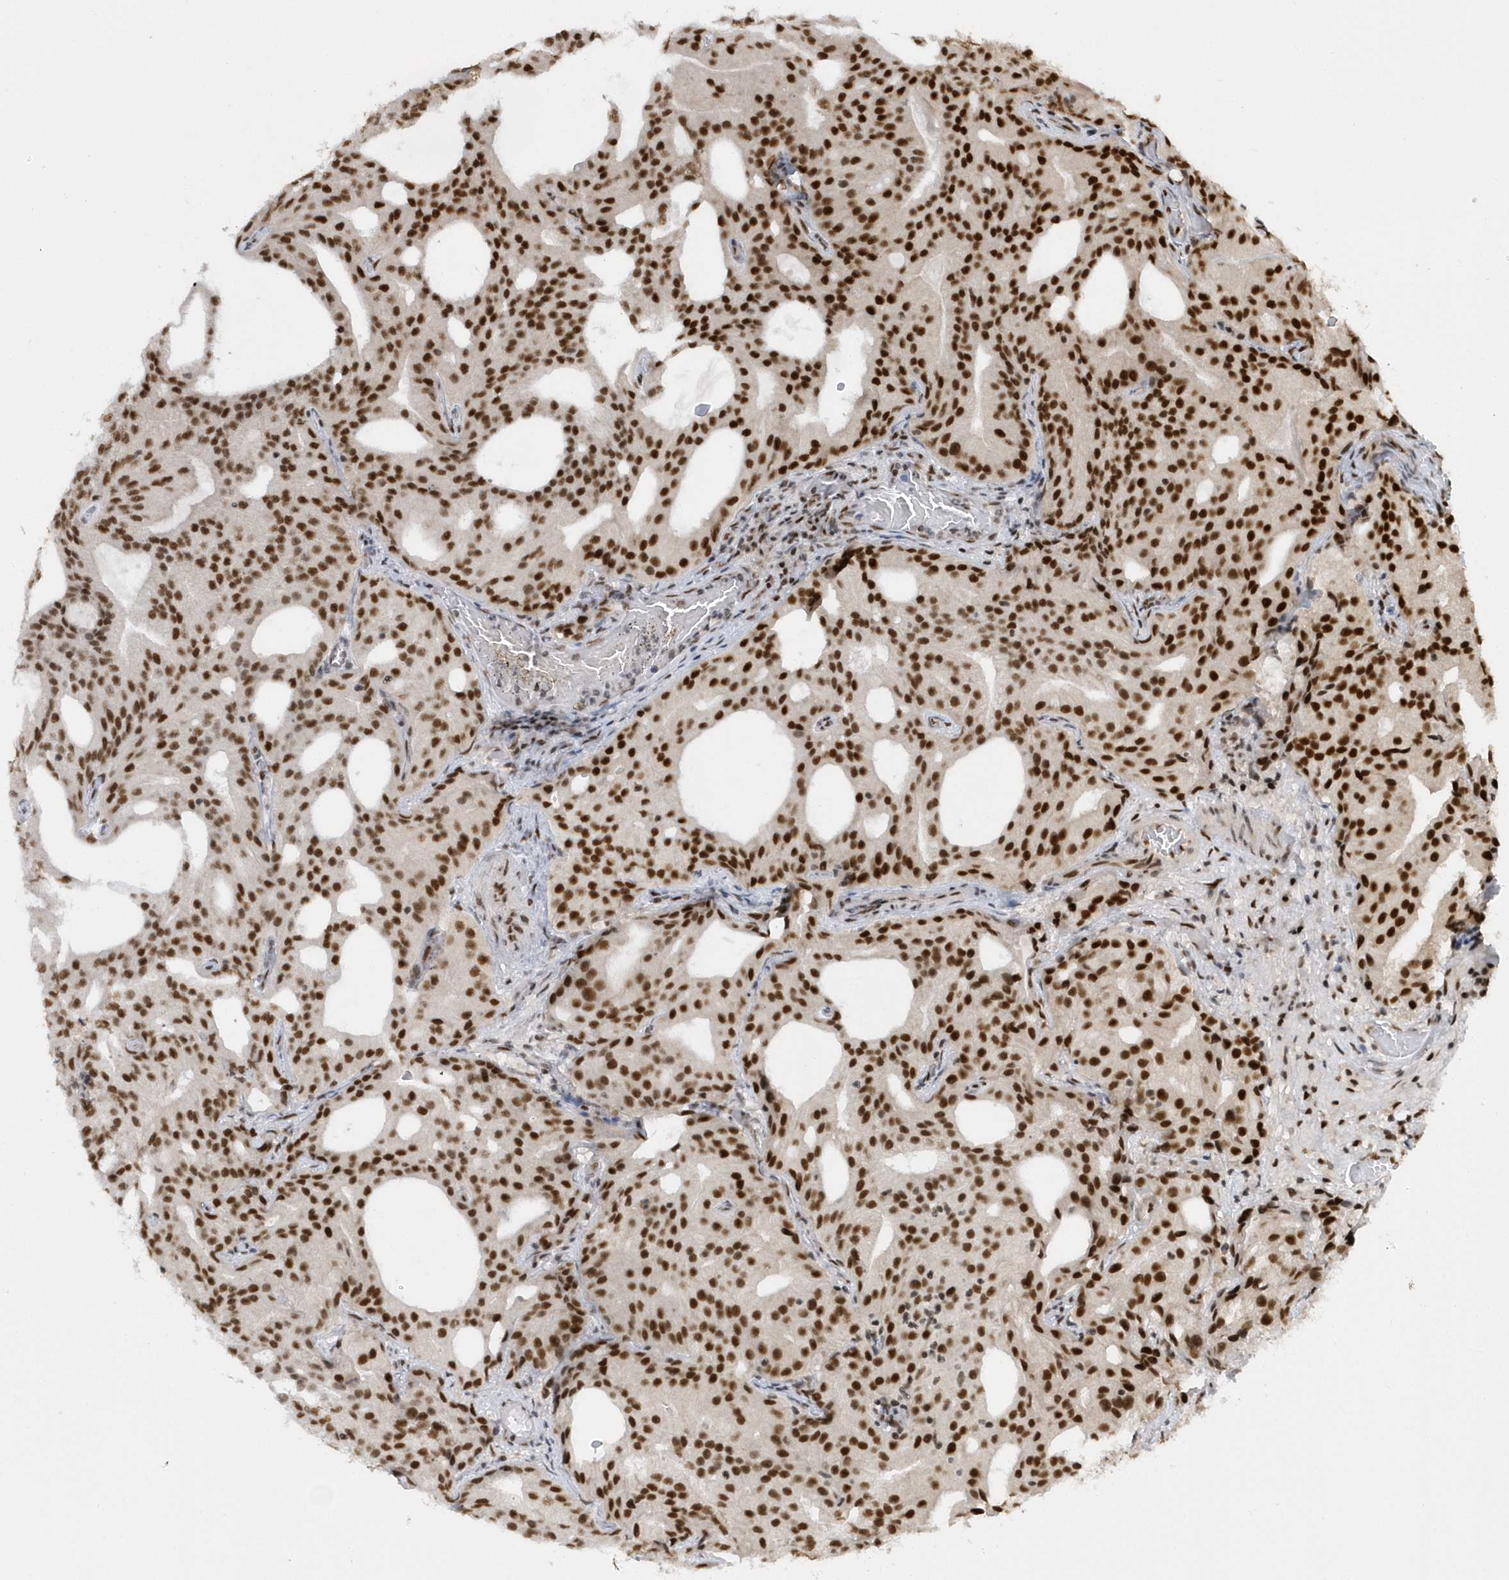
{"staining": {"intensity": "strong", "quantity": ">75%", "location": "nuclear"}, "tissue": "prostate cancer", "cell_type": "Tumor cells", "image_type": "cancer", "snomed": [{"axis": "morphology", "description": "Adenocarcinoma, Medium grade"}, {"axis": "topography", "description": "Prostate"}], "caption": "Brown immunohistochemical staining in prostate medium-grade adenocarcinoma exhibits strong nuclear staining in approximately >75% of tumor cells. The staining is performed using DAB (3,3'-diaminobenzidine) brown chromogen to label protein expression. The nuclei are counter-stained blue using hematoxylin.", "gene": "SEPHS1", "patient": {"sex": "male", "age": 88}}